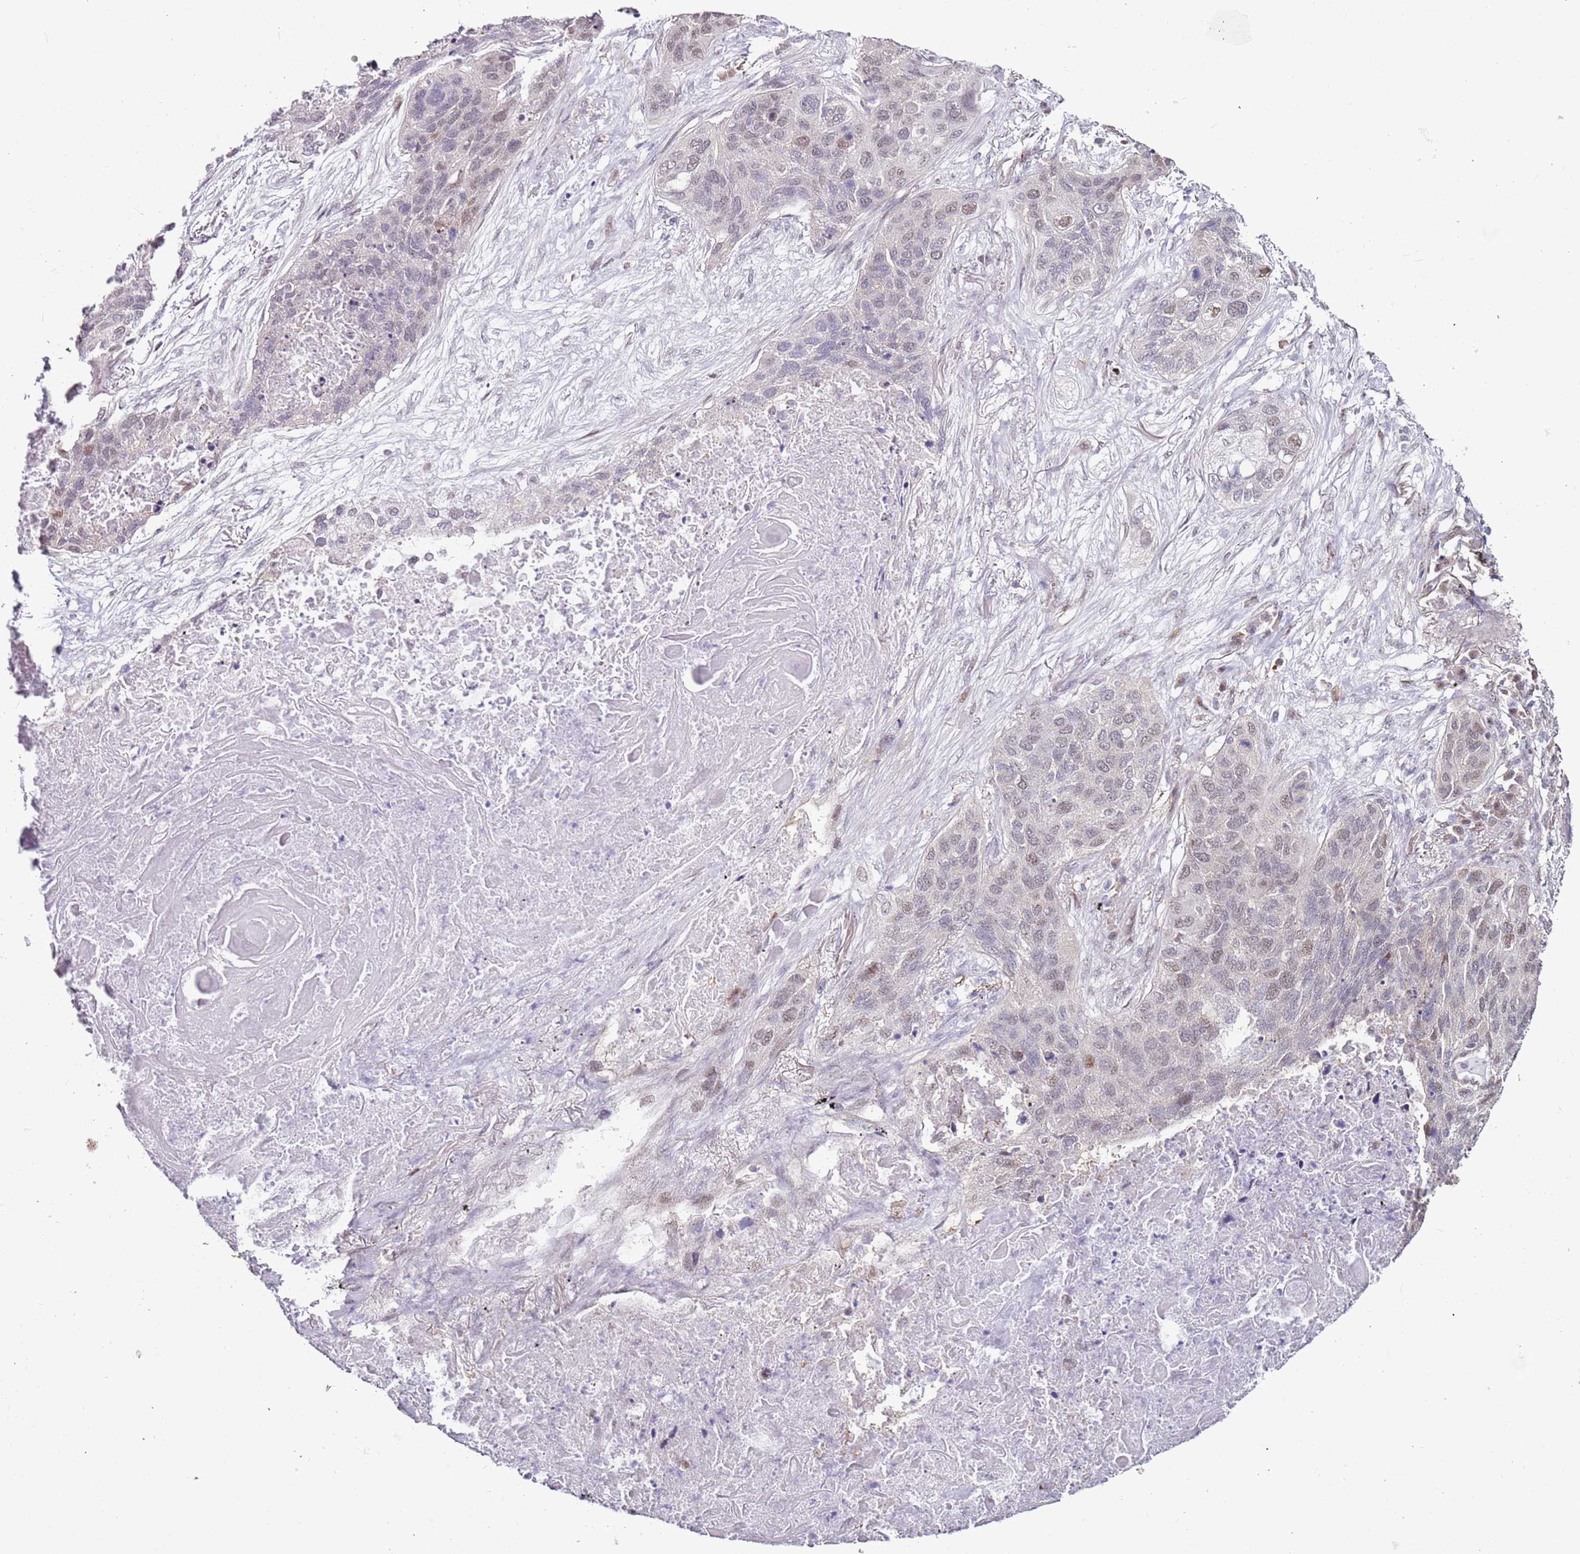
{"staining": {"intensity": "weak", "quantity": "25%-75%", "location": "nuclear"}, "tissue": "lung cancer", "cell_type": "Tumor cells", "image_type": "cancer", "snomed": [{"axis": "morphology", "description": "Squamous cell carcinoma, NOS"}, {"axis": "topography", "description": "Lung"}], "caption": "An immunohistochemistry photomicrograph of tumor tissue is shown. Protein staining in brown highlights weak nuclear positivity in lung cancer (squamous cell carcinoma) within tumor cells.", "gene": "PSMD4", "patient": {"sex": "female", "age": 63}}